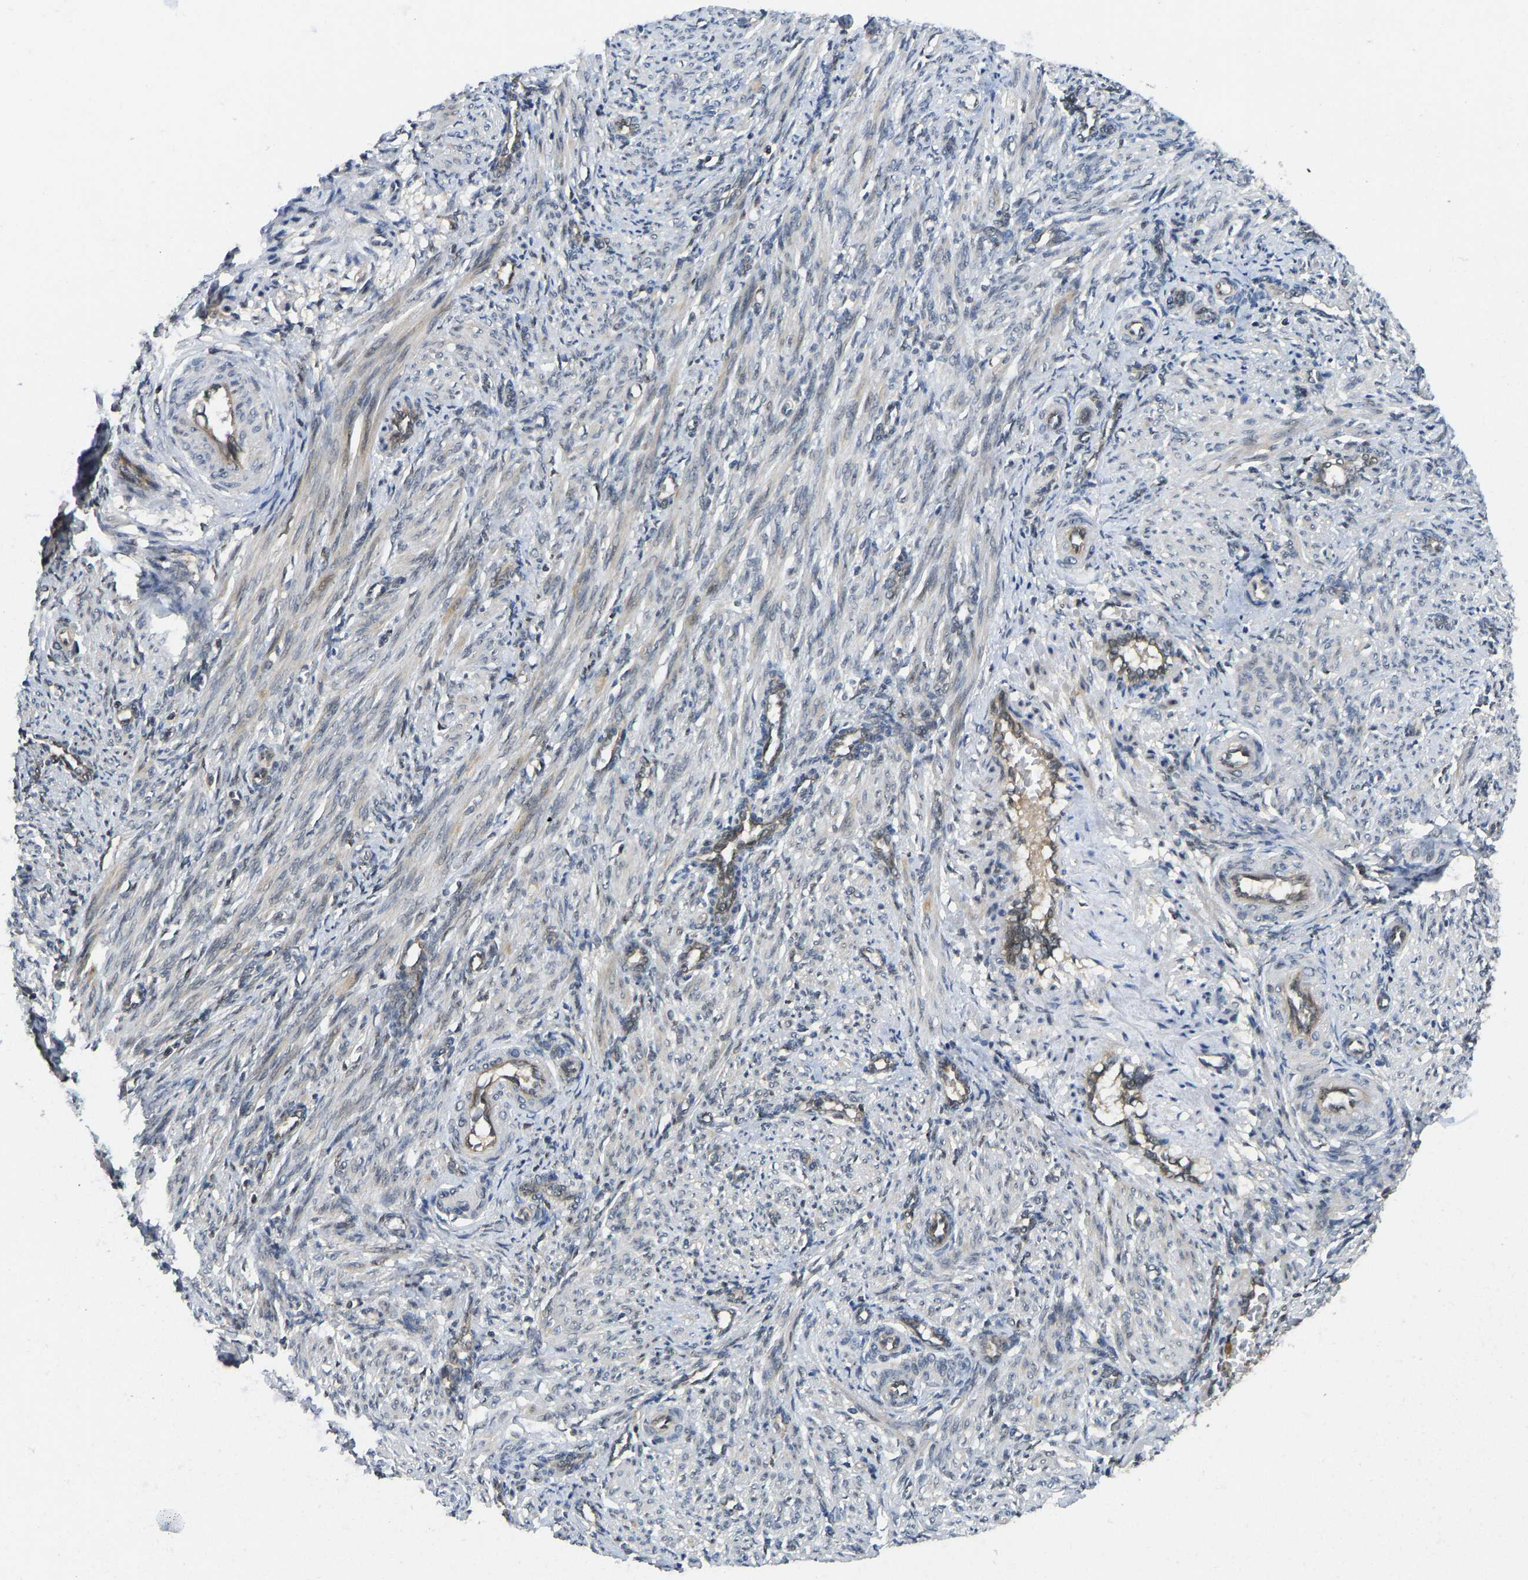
{"staining": {"intensity": "weak", "quantity": "25%-75%", "location": "cytoplasmic/membranous"}, "tissue": "smooth muscle", "cell_type": "Smooth muscle cells", "image_type": "normal", "snomed": [{"axis": "morphology", "description": "Normal tissue, NOS"}, {"axis": "topography", "description": "Endometrium"}], "caption": "An IHC photomicrograph of unremarkable tissue is shown. Protein staining in brown labels weak cytoplasmic/membranous positivity in smooth muscle within smooth muscle cells.", "gene": "NDRG3", "patient": {"sex": "female", "age": 33}}